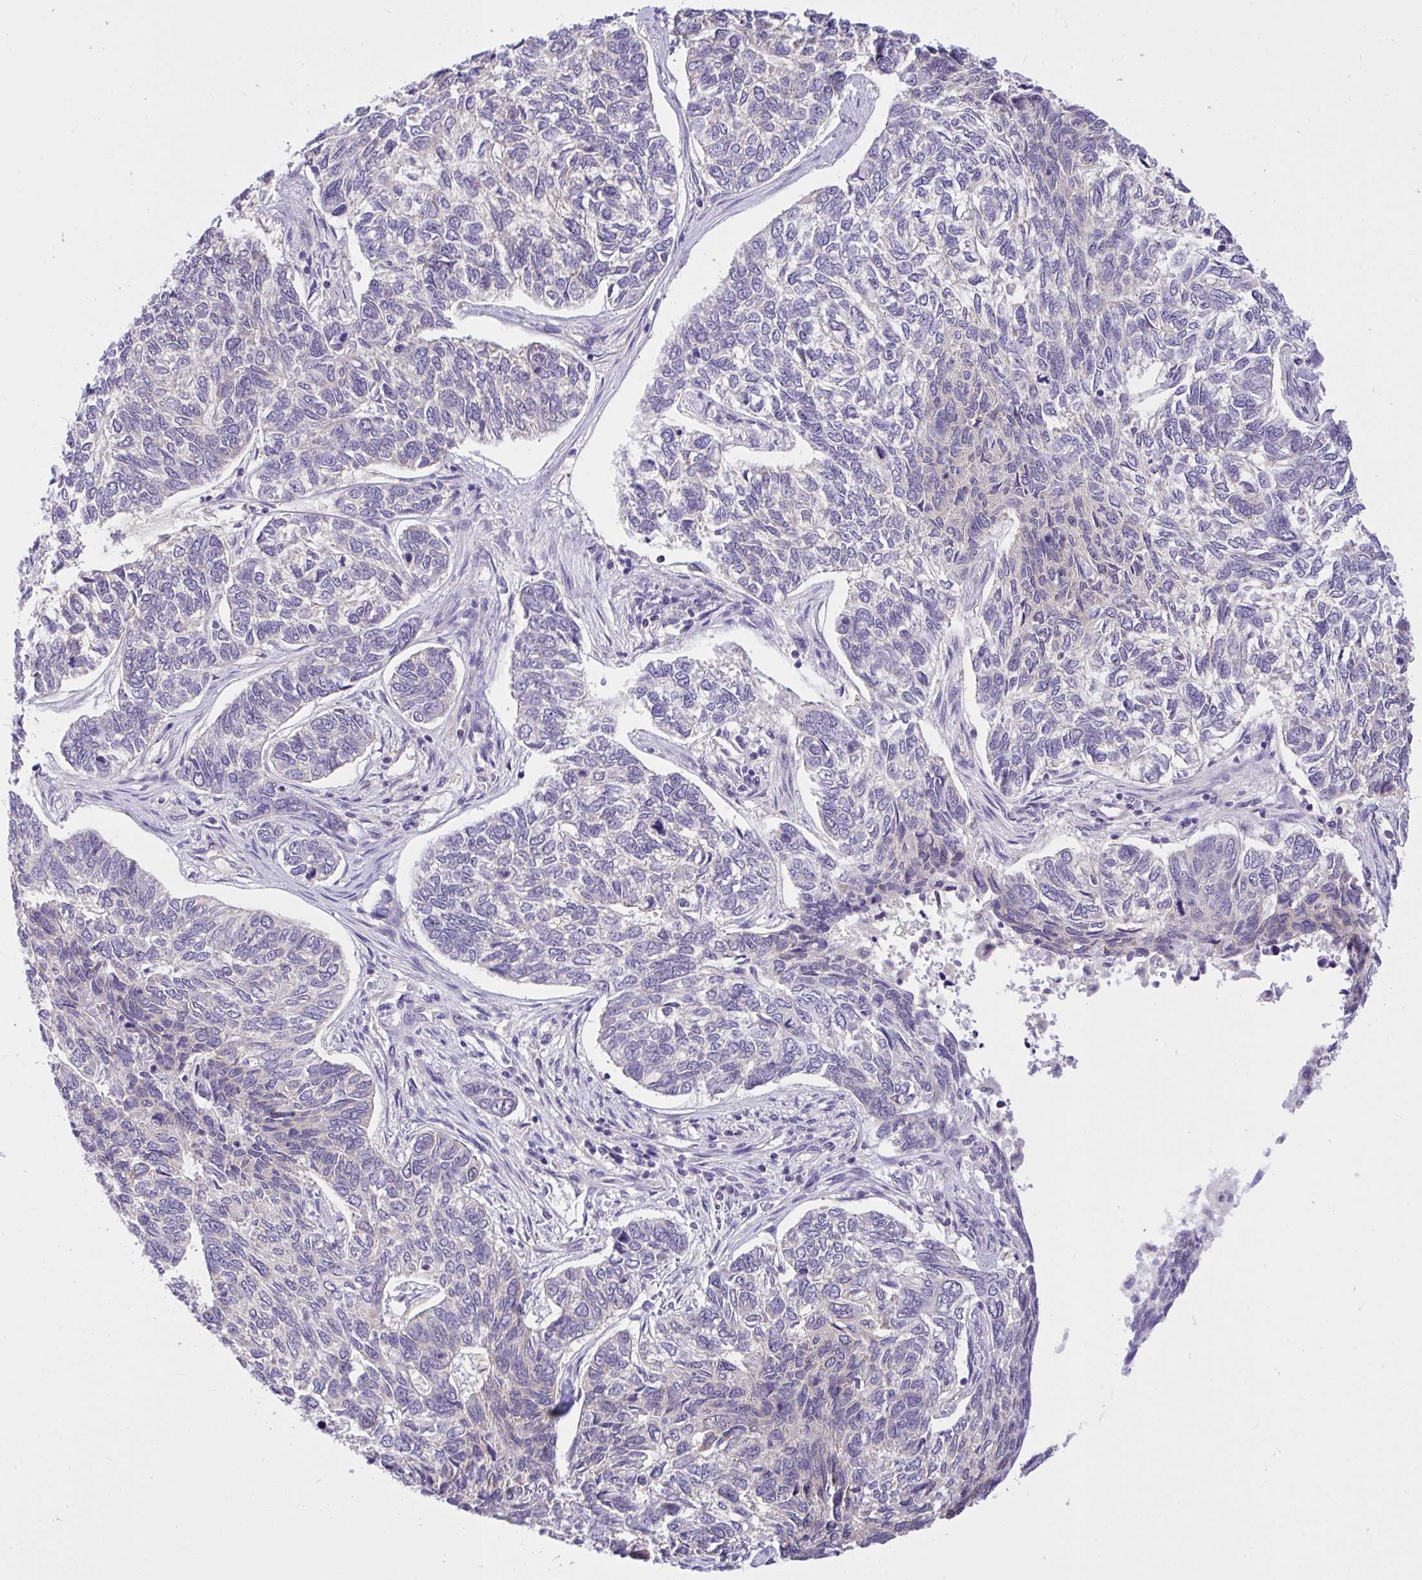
{"staining": {"intensity": "negative", "quantity": "none", "location": "none"}, "tissue": "skin cancer", "cell_type": "Tumor cells", "image_type": "cancer", "snomed": [{"axis": "morphology", "description": "Basal cell carcinoma"}, {"axis": "topography", "description": "Skin"}], "caption": "This is an IHC micrograph of human skin cancer. There is no staining in tumor cells.", "gene": "C19orf54", "patient": {"sex": "female", "age": 65}}